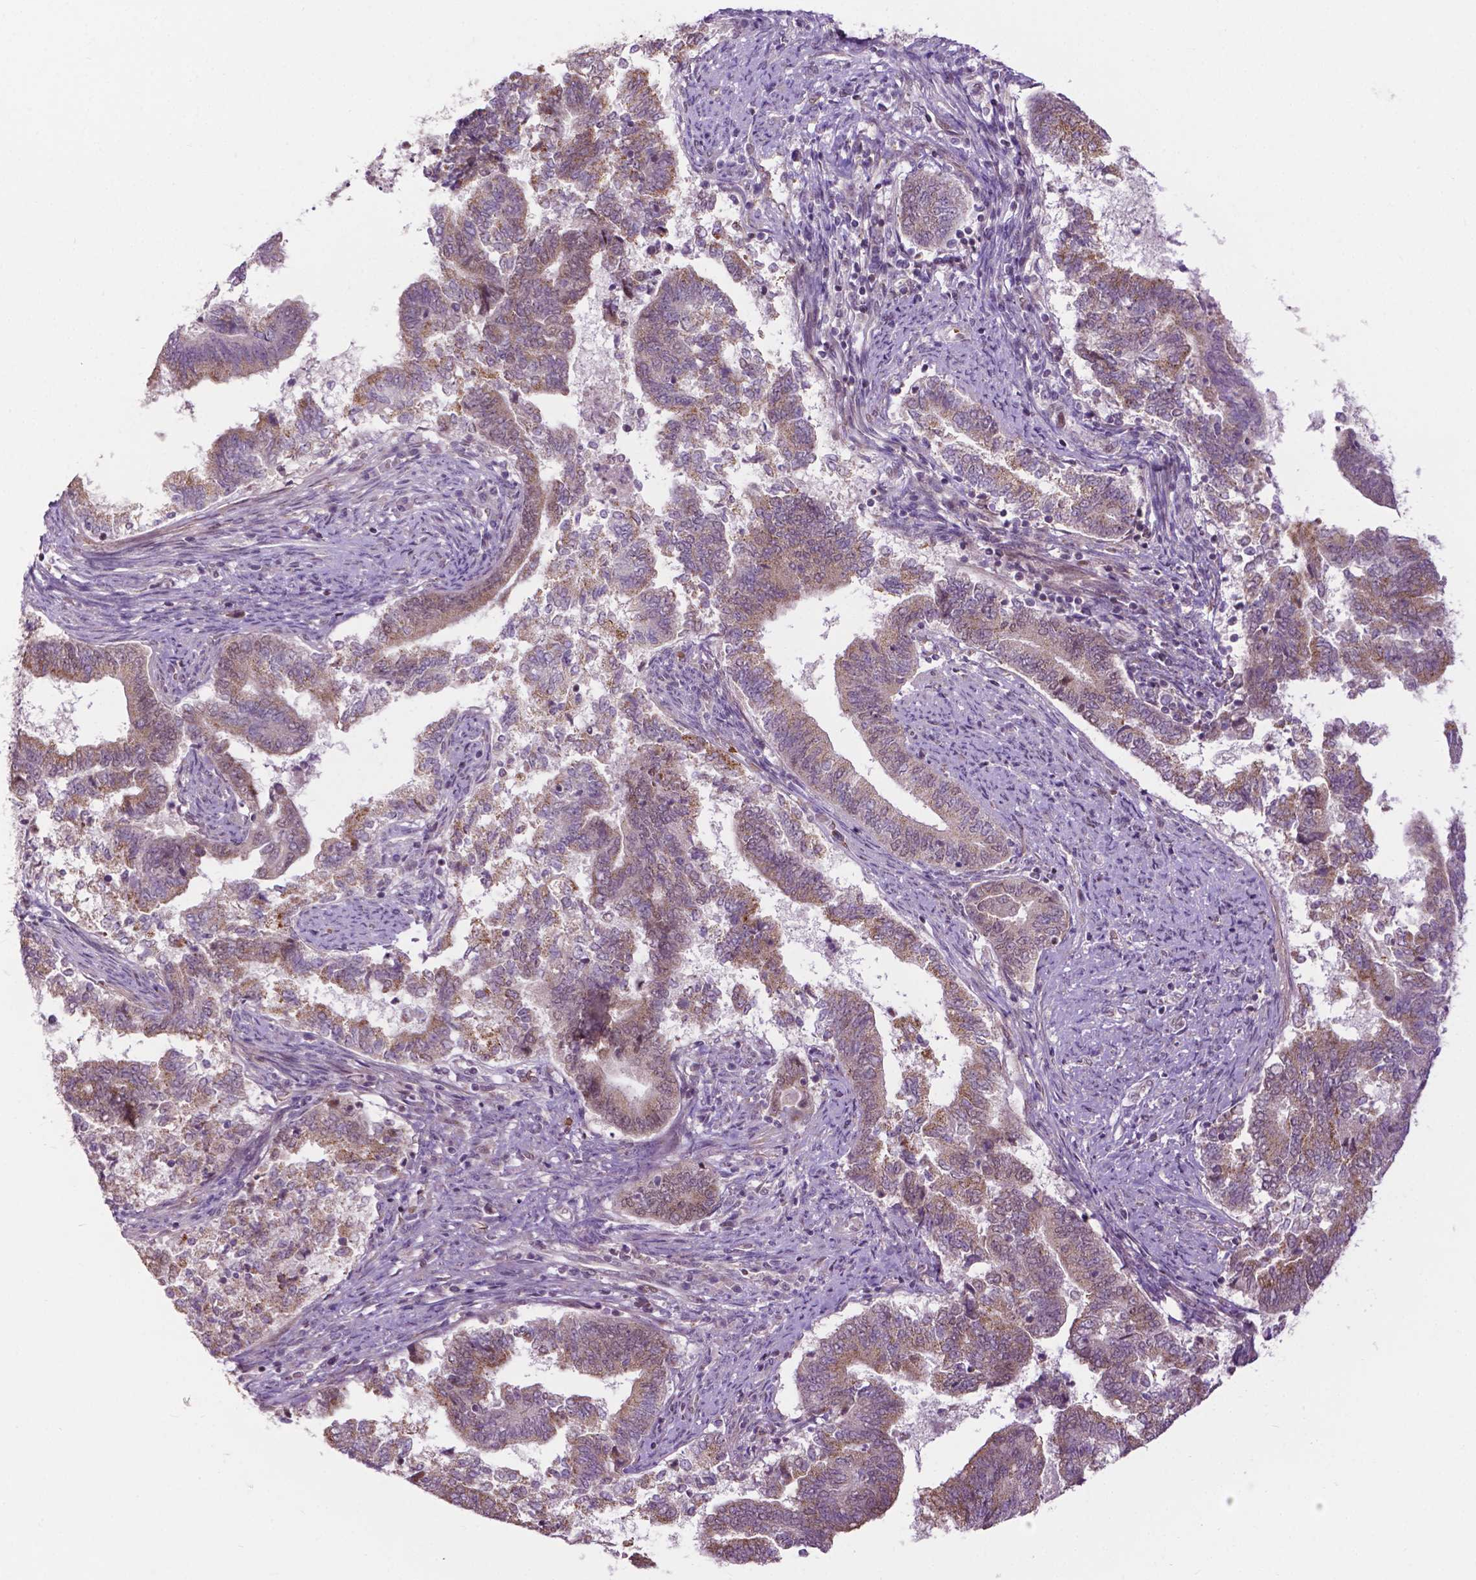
{"staining": {"intensity": "weak", "quantity": "25%-75%", "location": "cytoplasmic/membranous"}, "tissue": "endometrial cancer", "cell_type": "Tumor cells", "image_type": "cancer", "snomed": [{"axis": "morphology", "description": "Adenocarcinoma, NOS"}, {"axis": "topography", "description": "Endometrium"}], "caption": "IHC photomicrograph of endometrial cancer (adenocarcinoma) stained for a protein (brown), which exhibits low levels of weak cytoplasmic/membranous staining in about 25%-75% of tumor cells.", "gene": "ZNF41", "patient": {"sex": "female", "age": 65}}